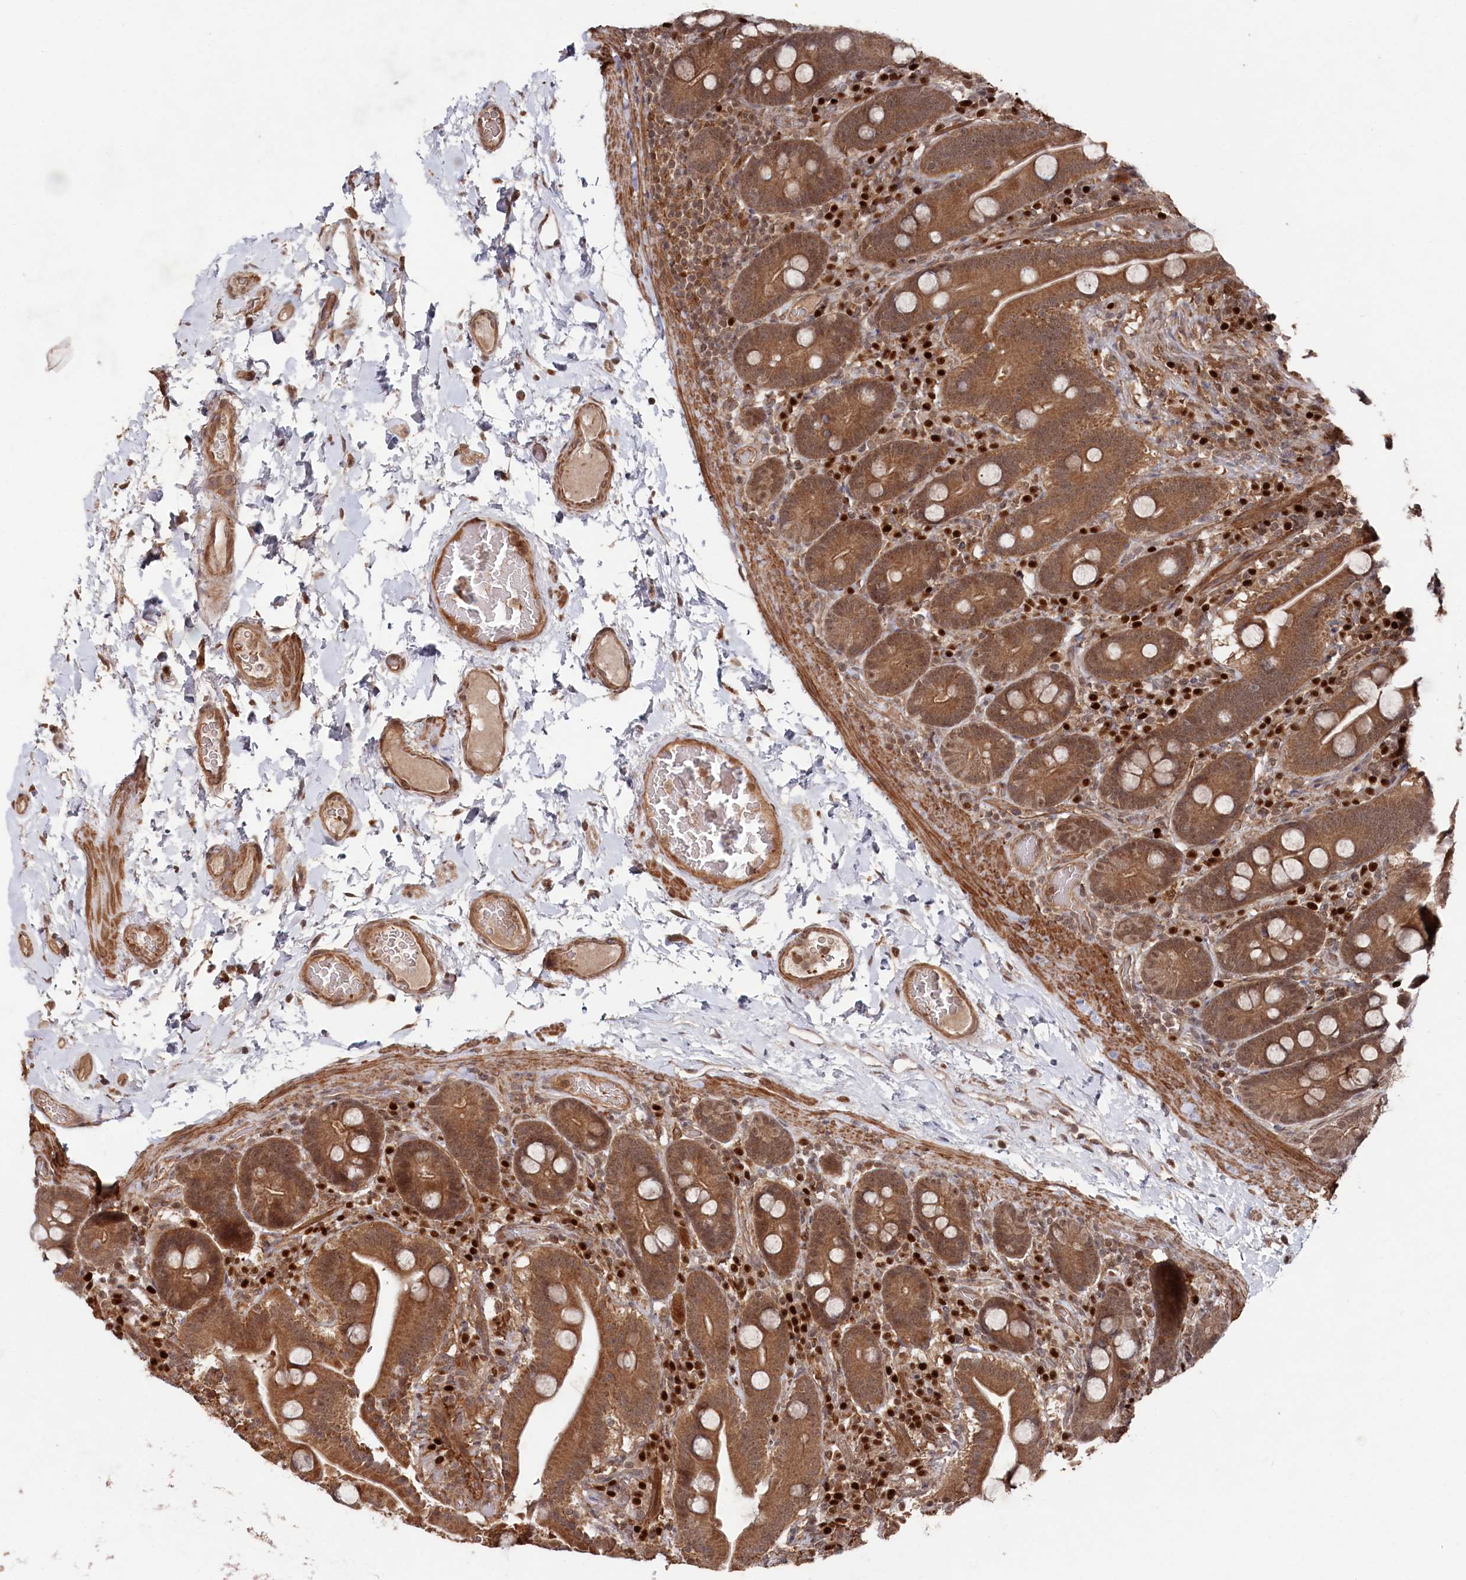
{"staining": {"intensity": "moderate", "quantity": ">75%", "location": "cytoplasmic/membranous,nuclear"}, "tissue": "duodenum", "cell_type": "Glandular cells", "image_type": "normal", "snomed": [{"axis": "morphology", "description": "Normal tissue, NOS"}, {"axis": "topography", "description": "Duodenum"}], "caption": "A brown stain labels moderate cytoplasmic/membranous,nuclear staining of a protein in glandular cells of normal human duodenum.", "gene": "BORCS7", "patient": {"sex": "male", "age": 55}}